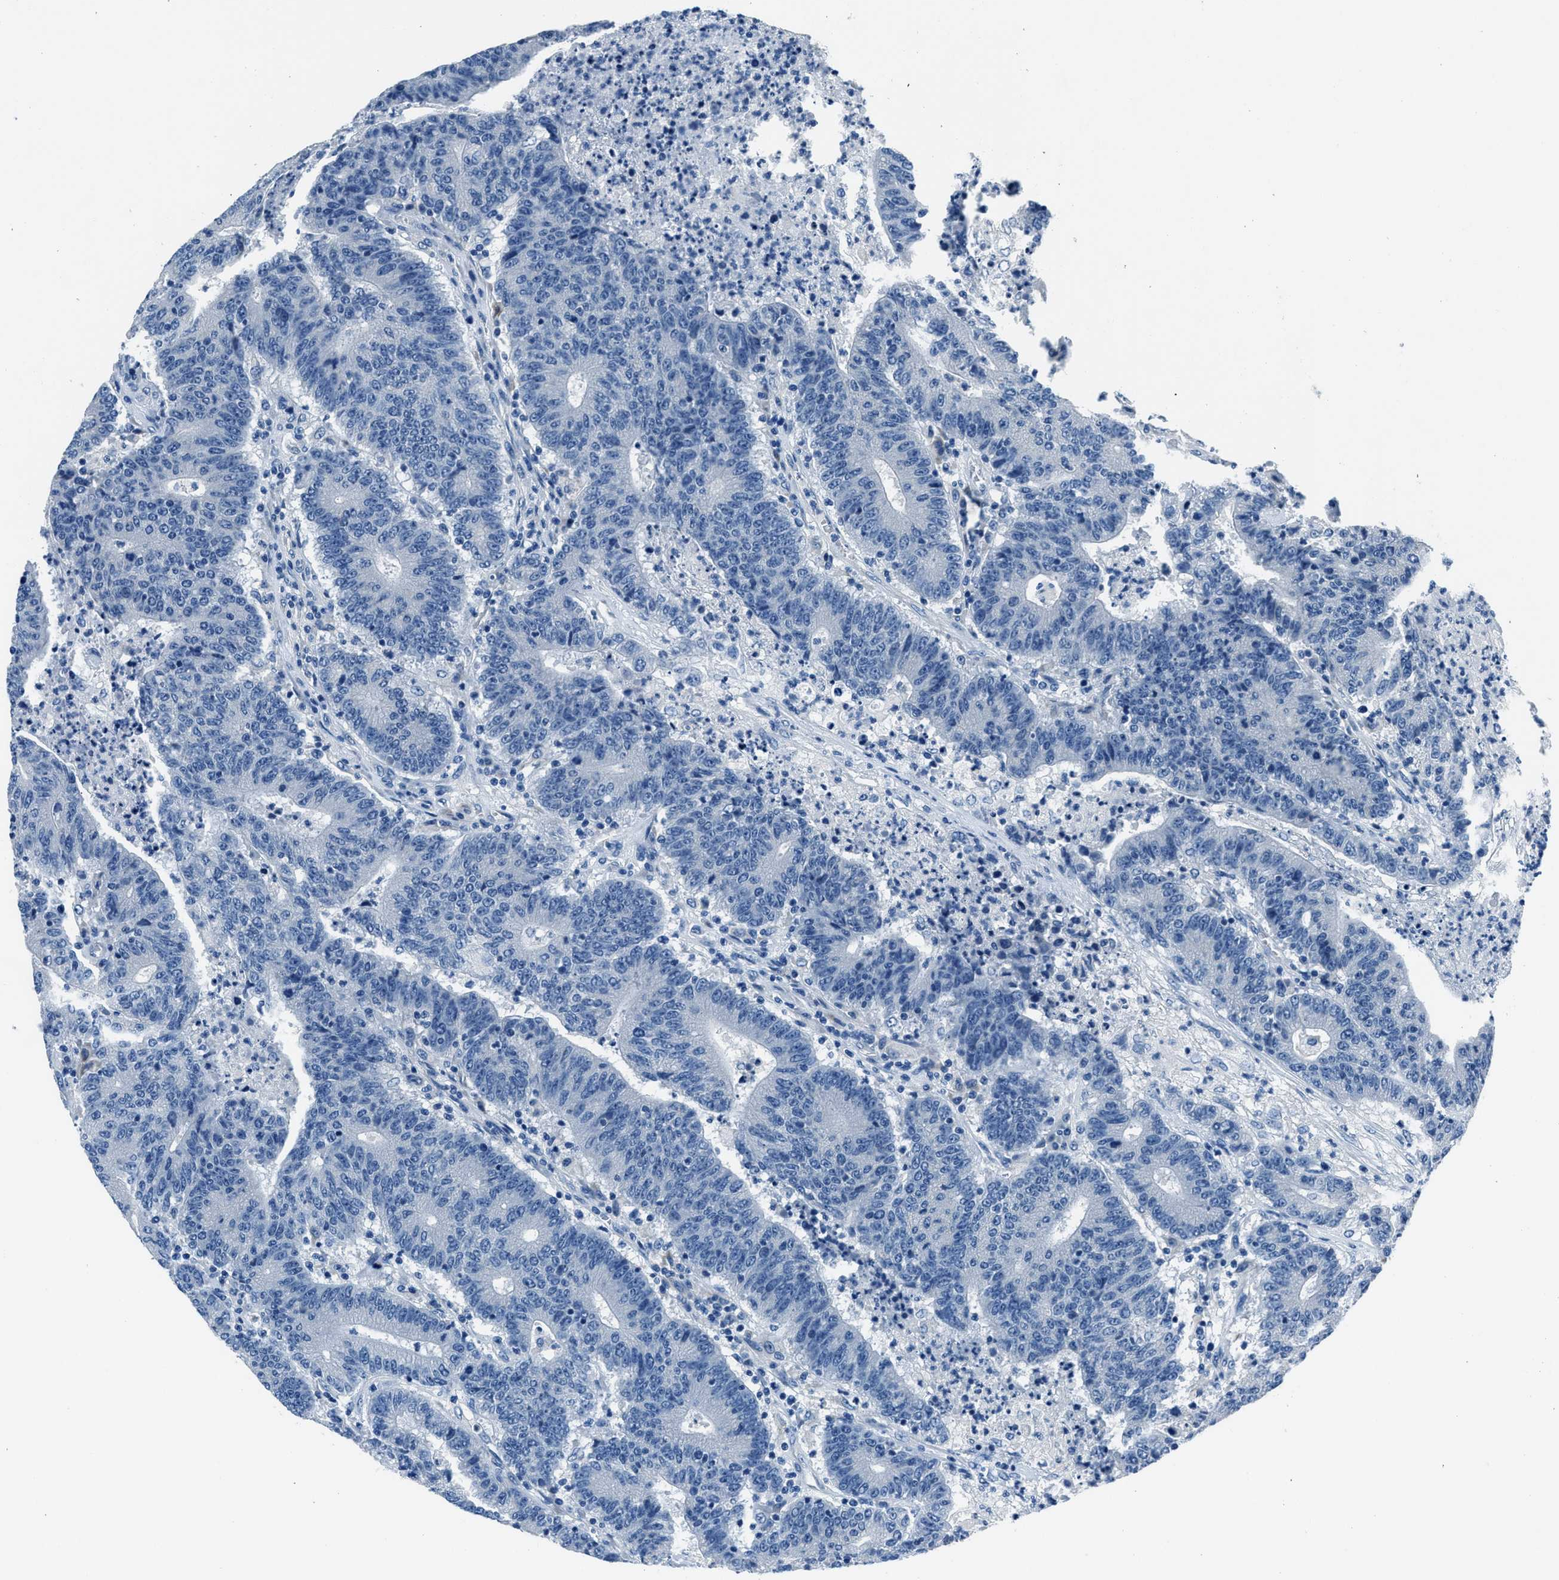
{"staining": {"intensity": "negative", "quantity": "none", "location": "none"}, "tissue": "colorectal cancer", "cell_type": "Tumor cells", "image_type": "cancer", "snomed": [{"axis": "morphology", "description": "Normal tissue, NOS"}, {"axis": "morphology", "description": "Adenocarcinoma, NOS"}, {"axis": "topography", "description": "Colon"}], "caption": "This is an immunohistochemistry micrograph of human colorectal adenocarcinoma. There is no expression in tumor cells.", "gene": "GJA3", "patient": {"sex": "female", "age": 75}}